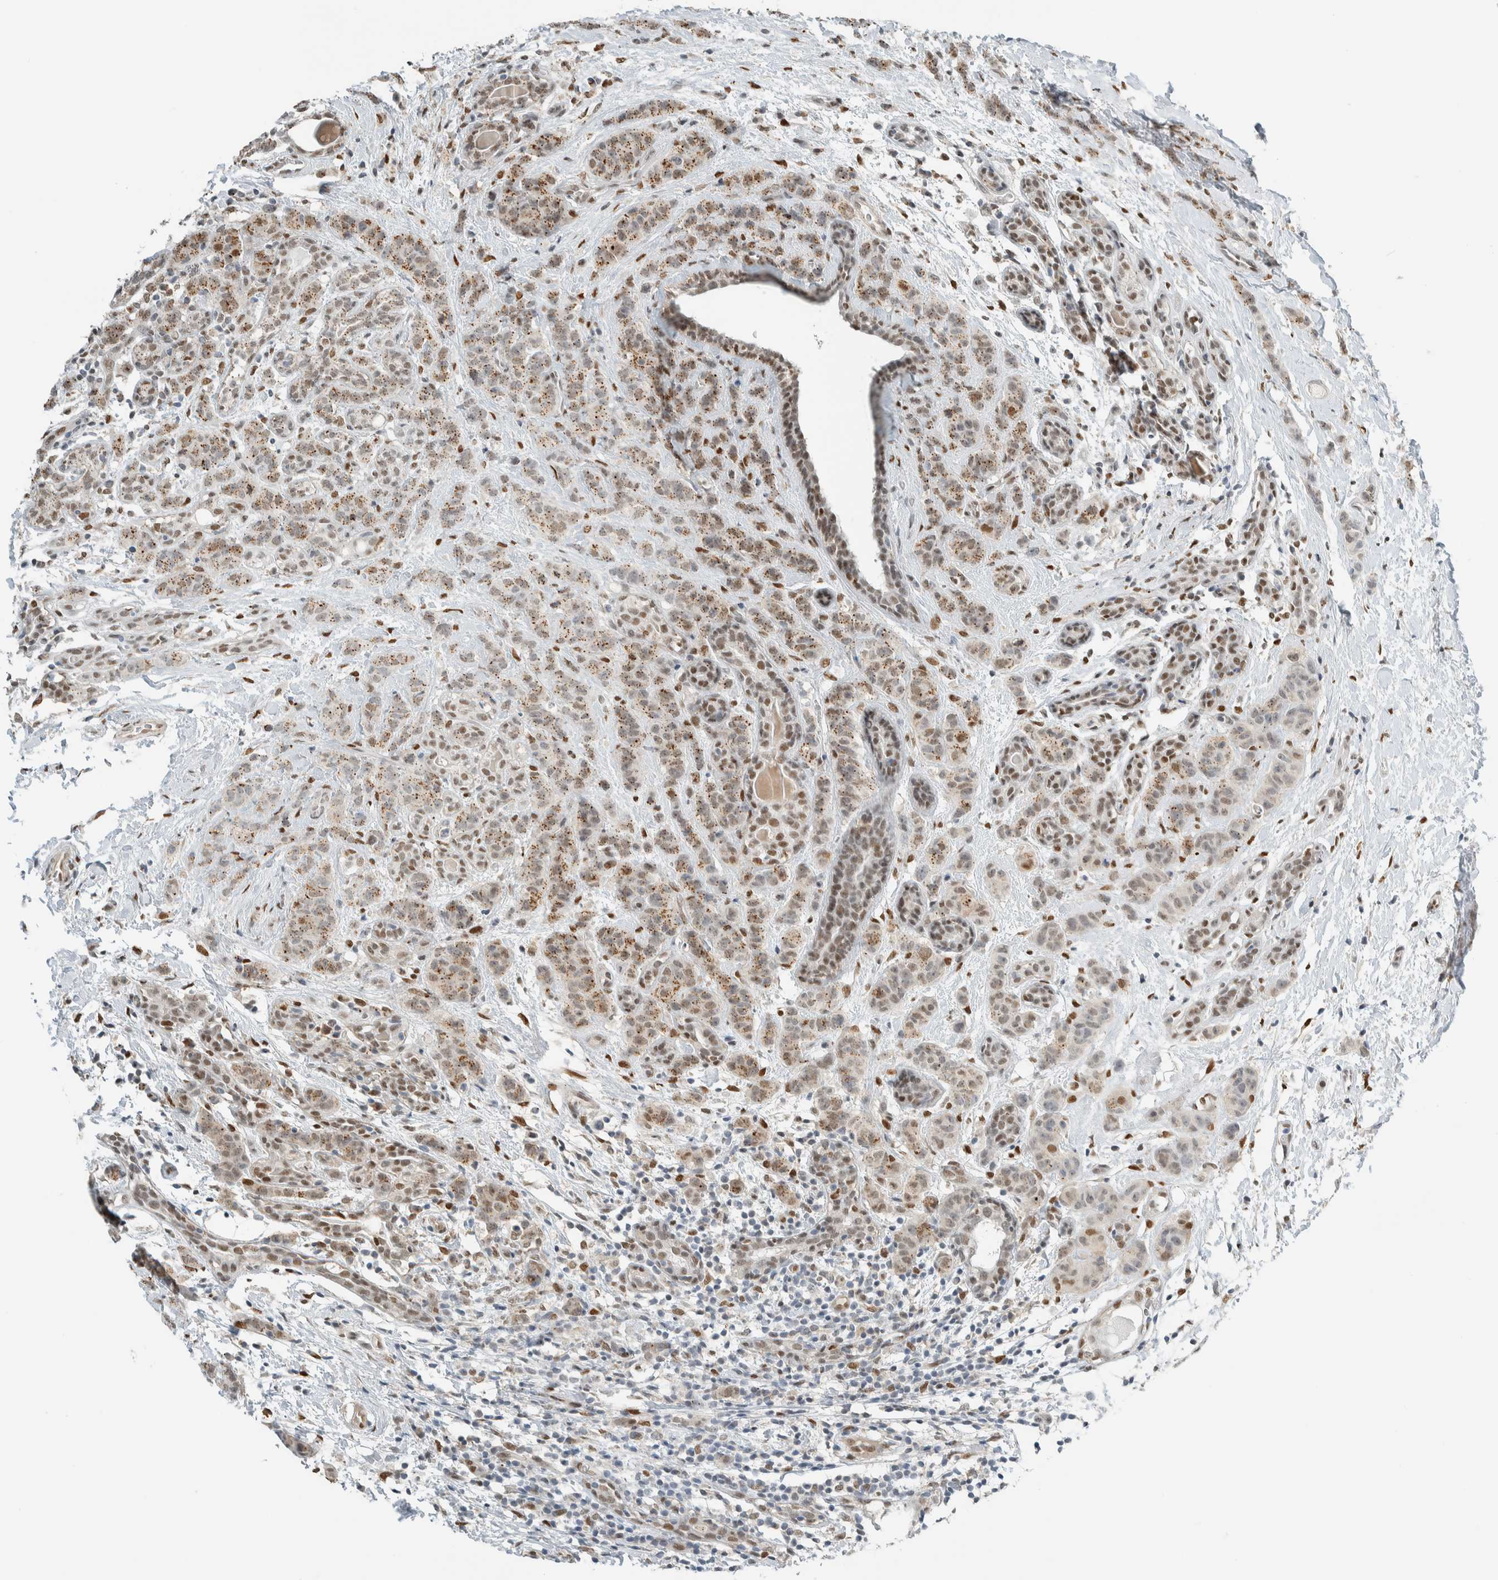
{"staining": {"intensity": "moderate", "quantity": ">75%", "location": "cytoplasmic/membranous,nuclear"}, "tissue": "breast cancer", "cell_type": "Tumor cells", "image_type": "cancer", "snomed": [{"axis": "morphology", "description": "Normal tissue, NOS"}, {"axis": "morphology", "description": "Duct carcinoma"}, {"axis": "topography", "description": "Breast"}], "caption": "A brown stain highlights moderate cytoplasmic/membranous and nuclear expression of a protein in human breast cancer tumor cells.", "gene": "TFE3", "patient": {"sex": "female", "age": 40}}